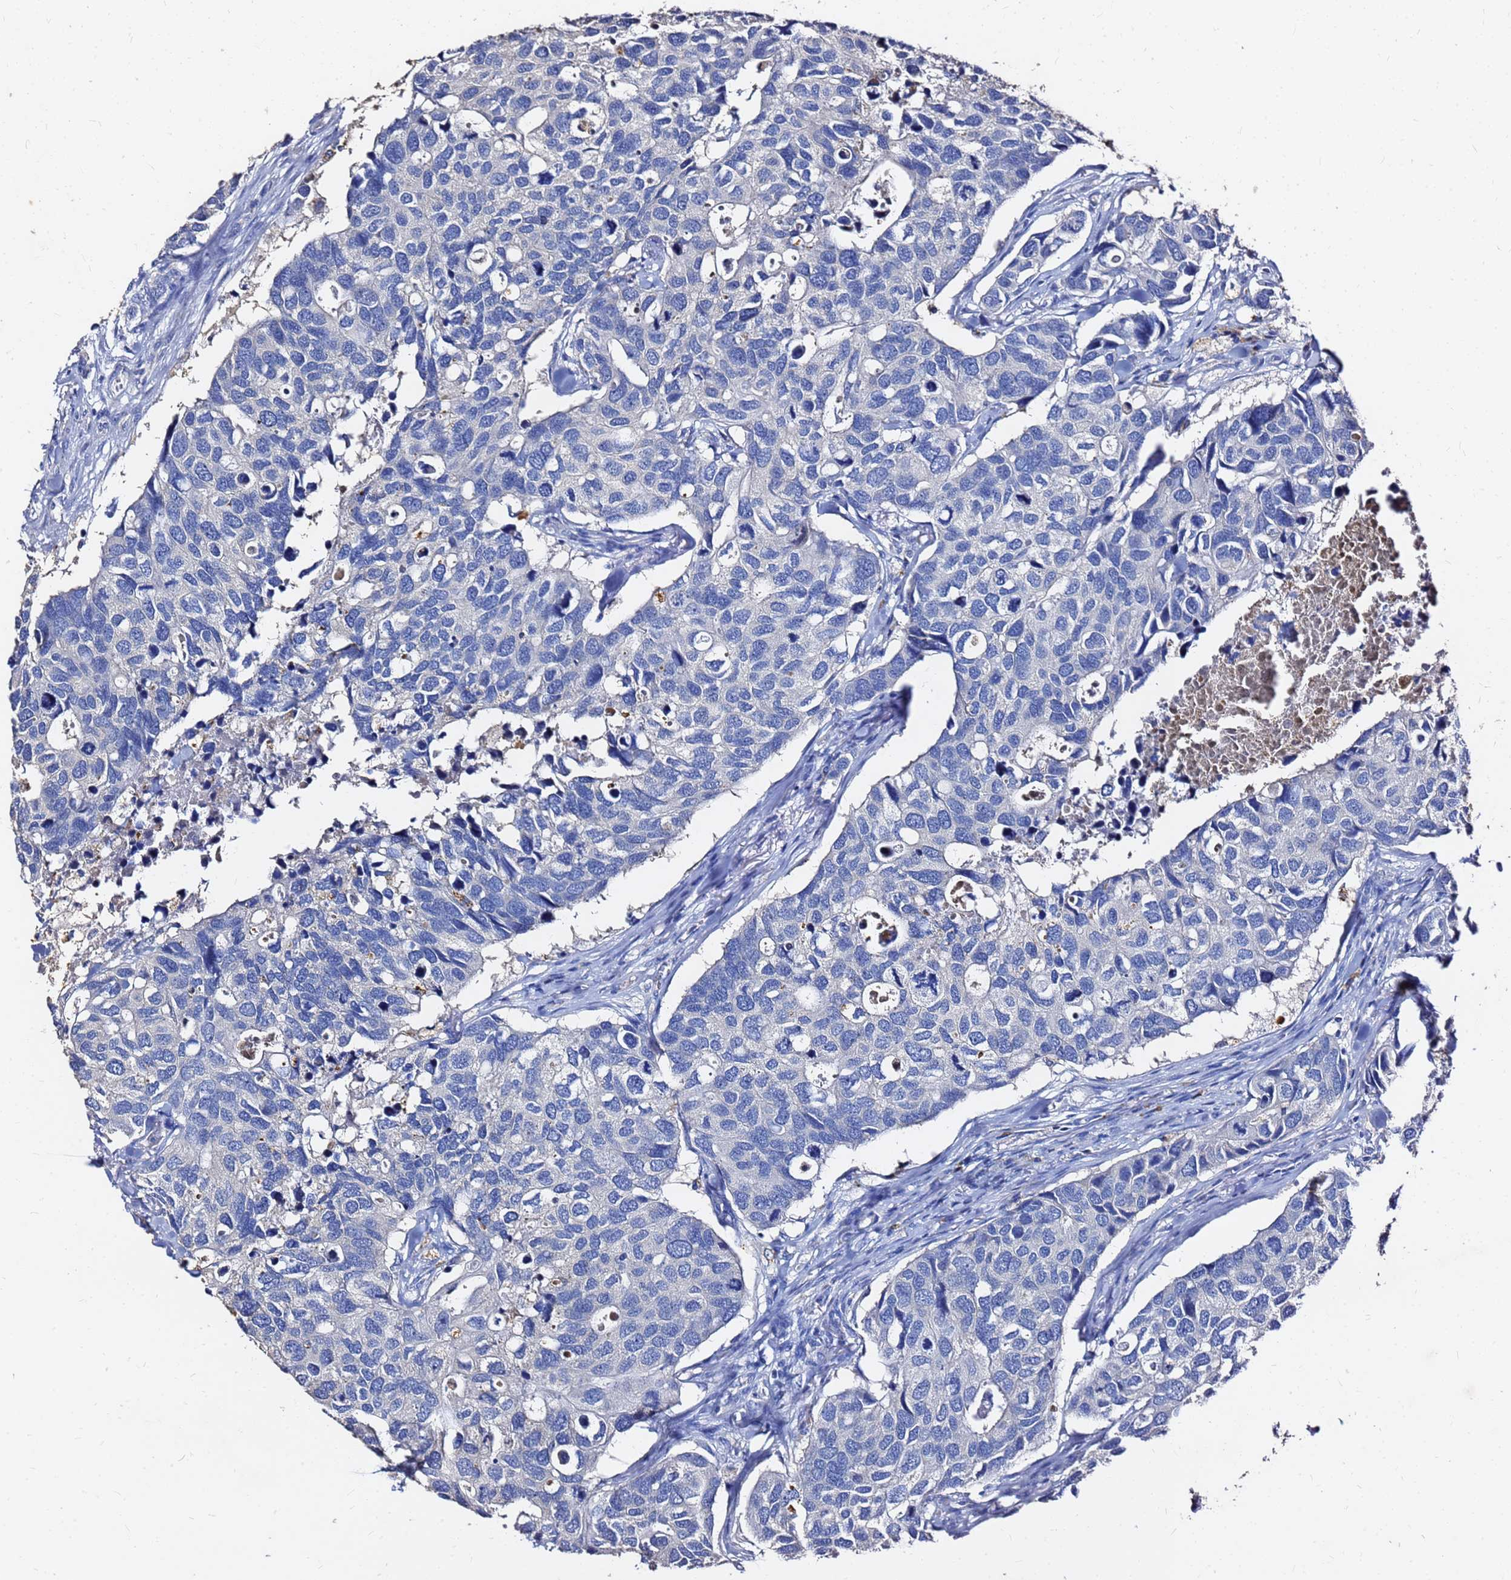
{"staining": {"intensity": "negative", "quantity": "none", "location": "none"}, "tissue": "breast cancer", "cell_type": "Tumor cells", "image_type": "cancer", "snomed": [{"axis": "morphology", "description": "Duct carcinoma"}, {"axis": "topography", "description": "Breast"}], "caption": "IHC photomicrograph of breast cancer (invasive ductal carcinoma) stained for a protein (brown), which displays no positivity in tumor cells.", "gene": "FAM183A", "patient": {"sex": "female", "age": 83}}